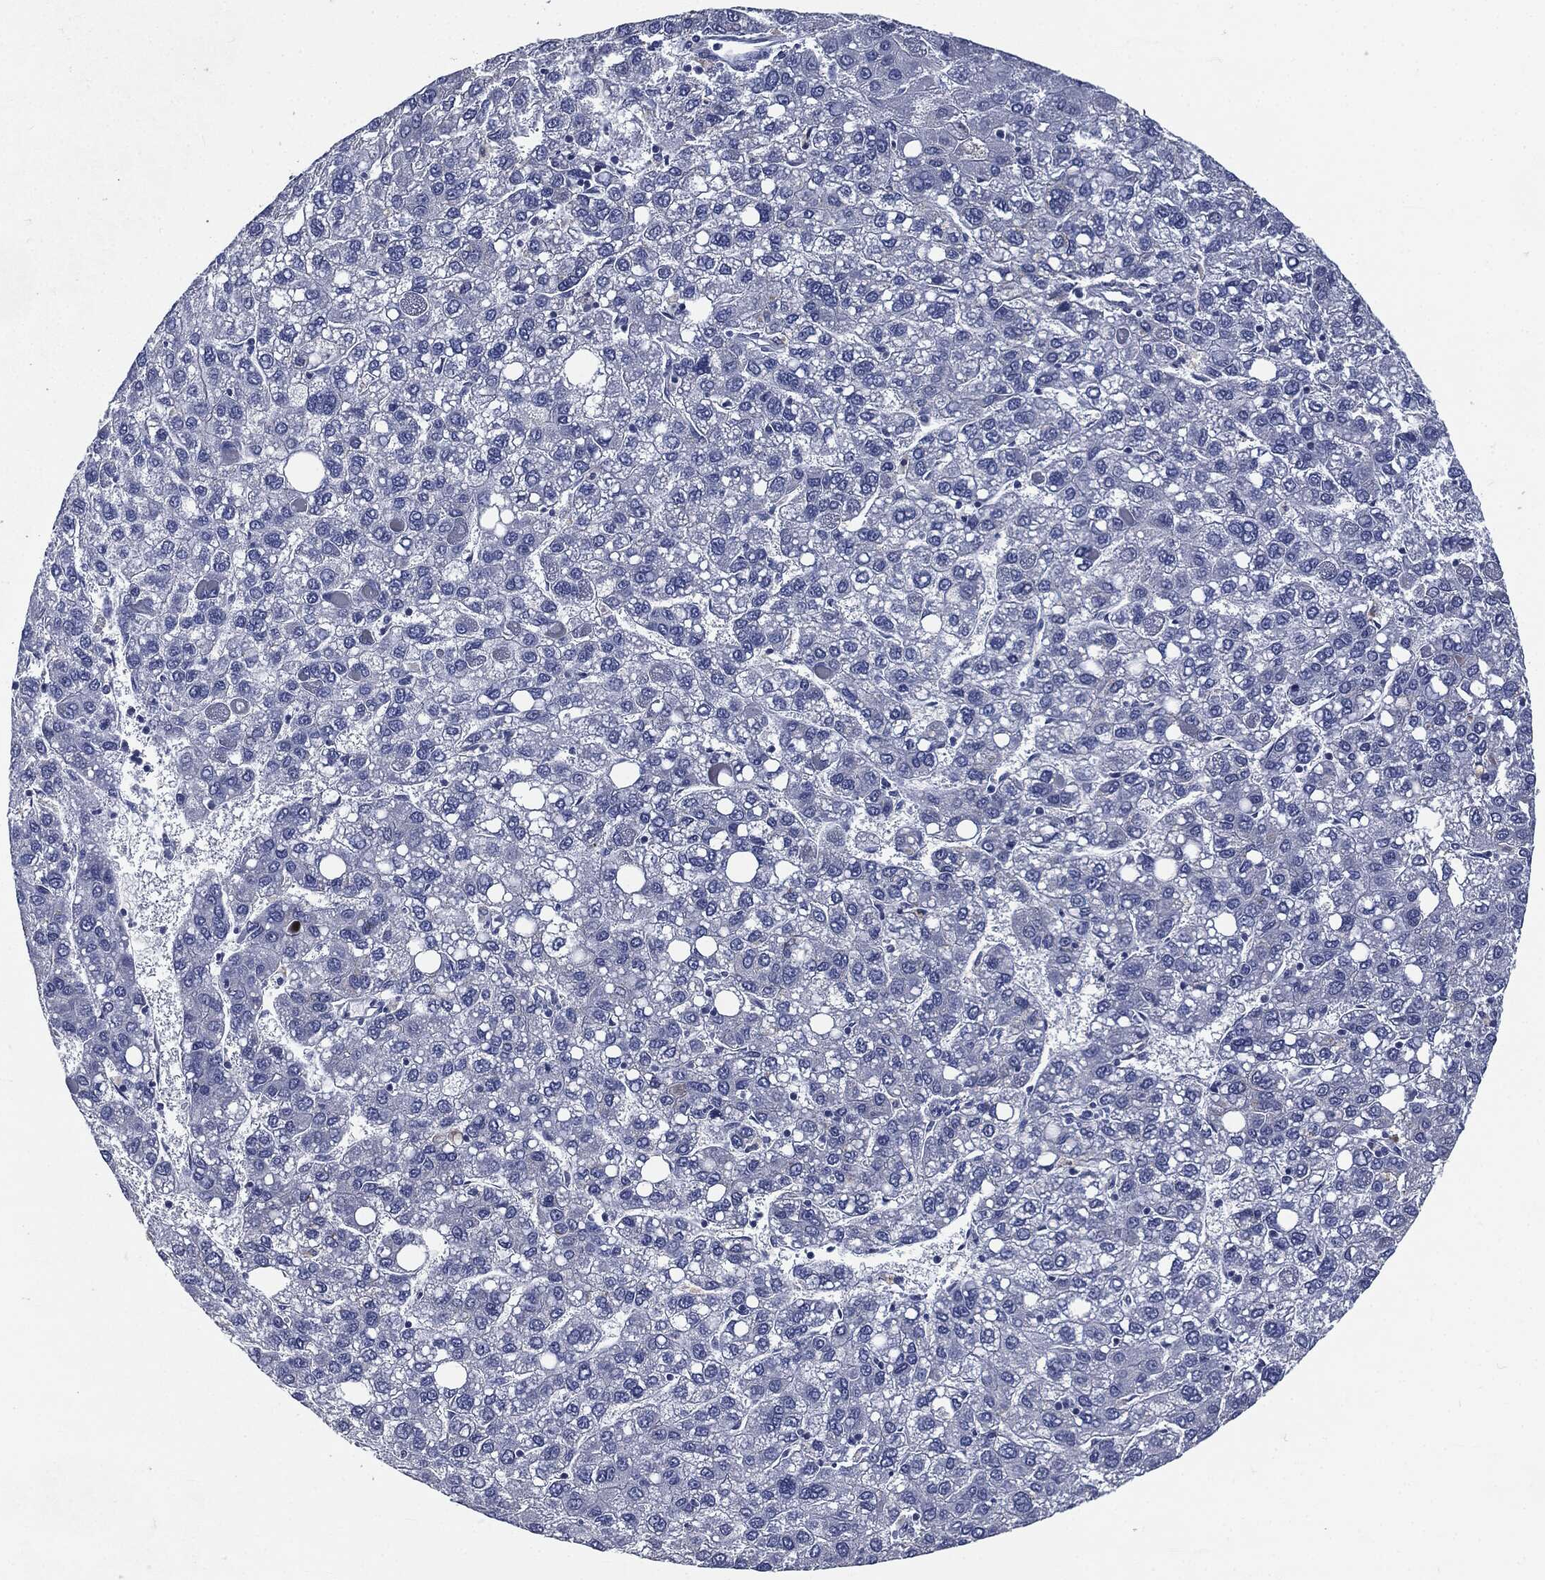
{"staining": {"intensity": "negative", "quantity": "none", "location": "none"}, "tissue": "liver cancer", "cell_type": "Tumor cells", "image_type": "cancer", "snomed": [{"axis": "morphology", "description": "Carcinoma, Hepatocellular, NOS"}, {"axis": "topography", "description": "Liver"}], "caption": "A high-resolution photomicrograph shows immunohistochemistry staining of liver cancer (hepatocellular carcinoma), which reveals no significant expression in tumor cells.", "gene": "CD27", "patient": {"sex": "female", "age": 82}}